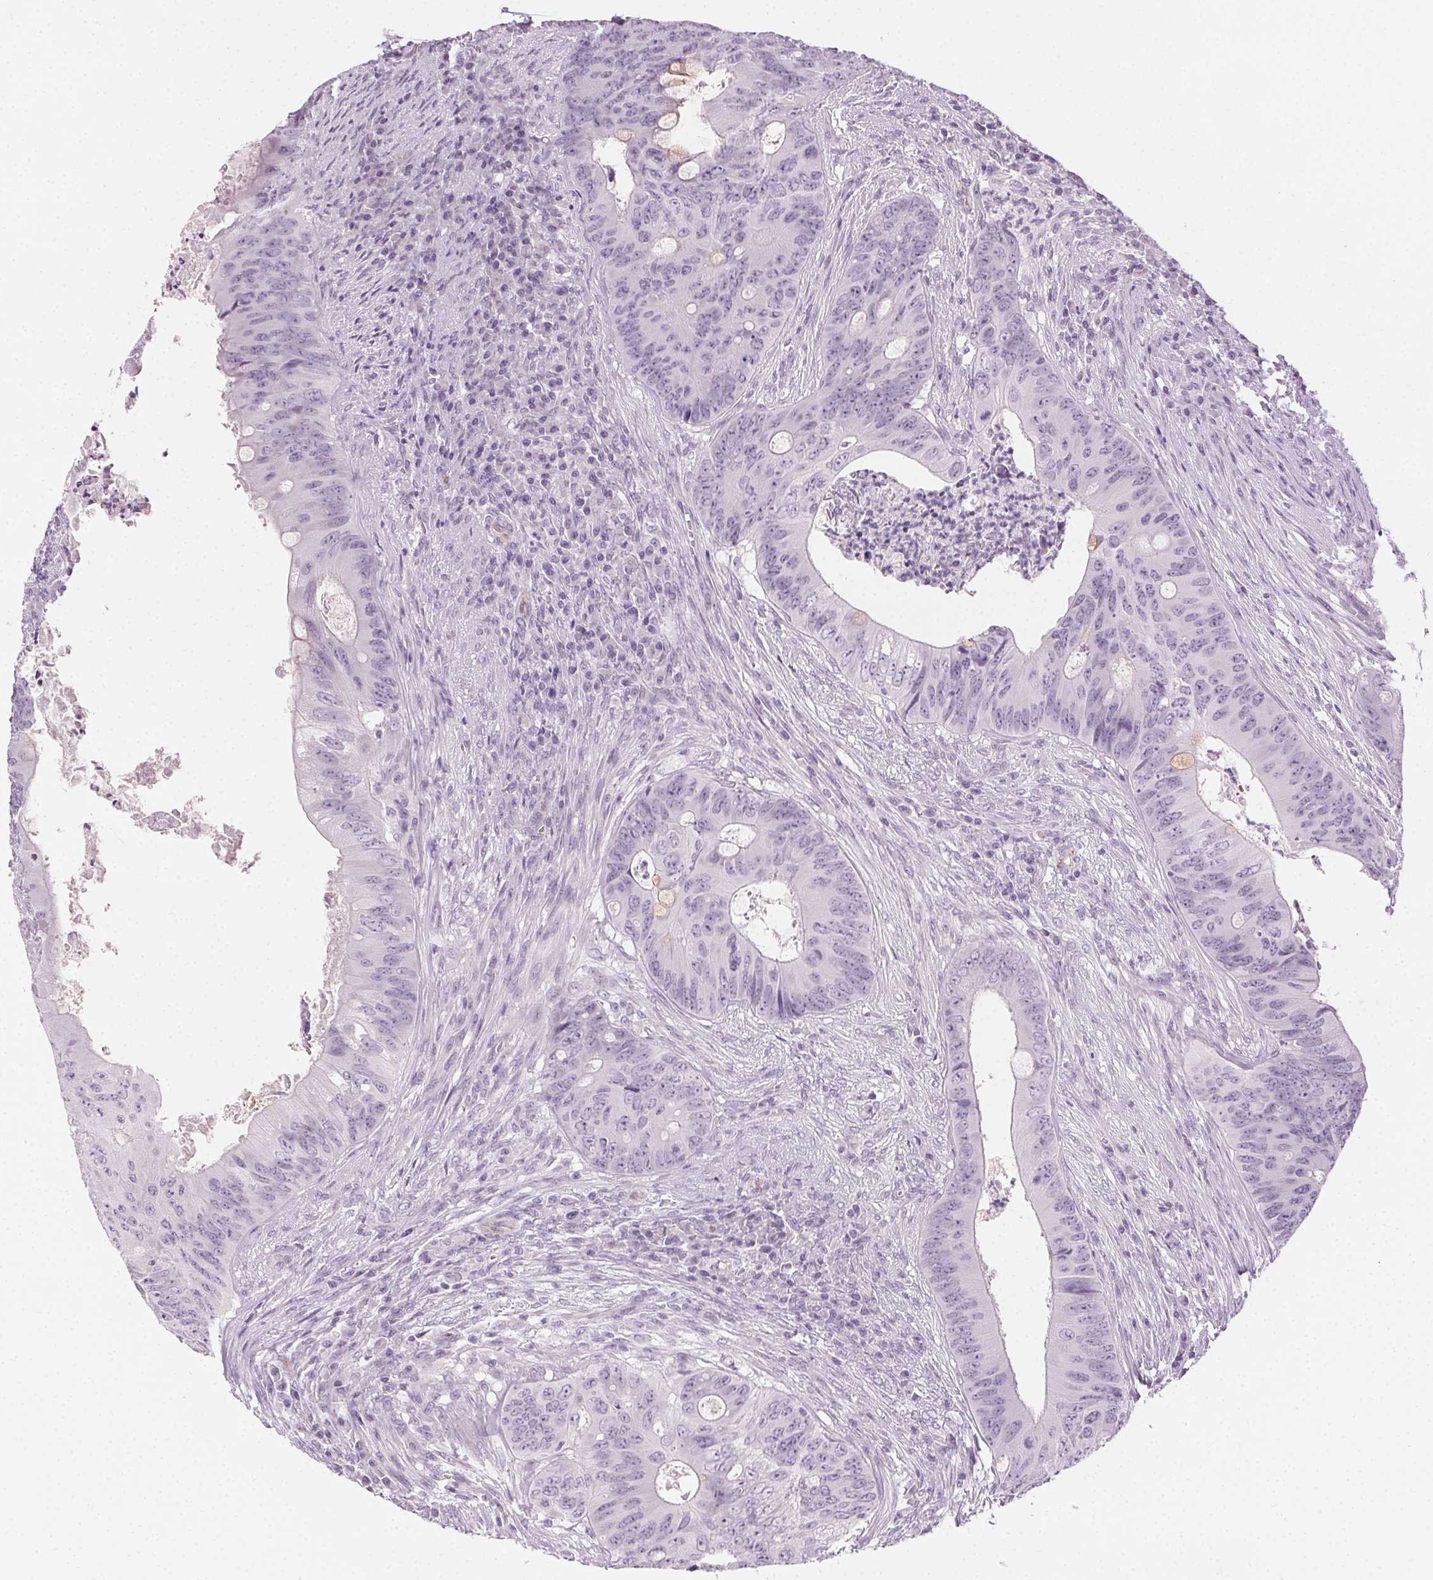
{"staining": {"intensity": "negative", "quantity": "none", "location": "none"}, "tissue": "colorectal cancer", "cell_type": "Tumor cells", "image_type": "cancer", "snomed": [{"axis": "morphology", "description": "Adenocarcinoma, NOS"}, {"axis": "topography", "description": "Colon"}], "caption": "Tumor cells are negative for brown protein staining in colorectal cancer (adenocarcinoma).", "gene": "AIF1L", "patient": {"sex": "female", "age": 74}}